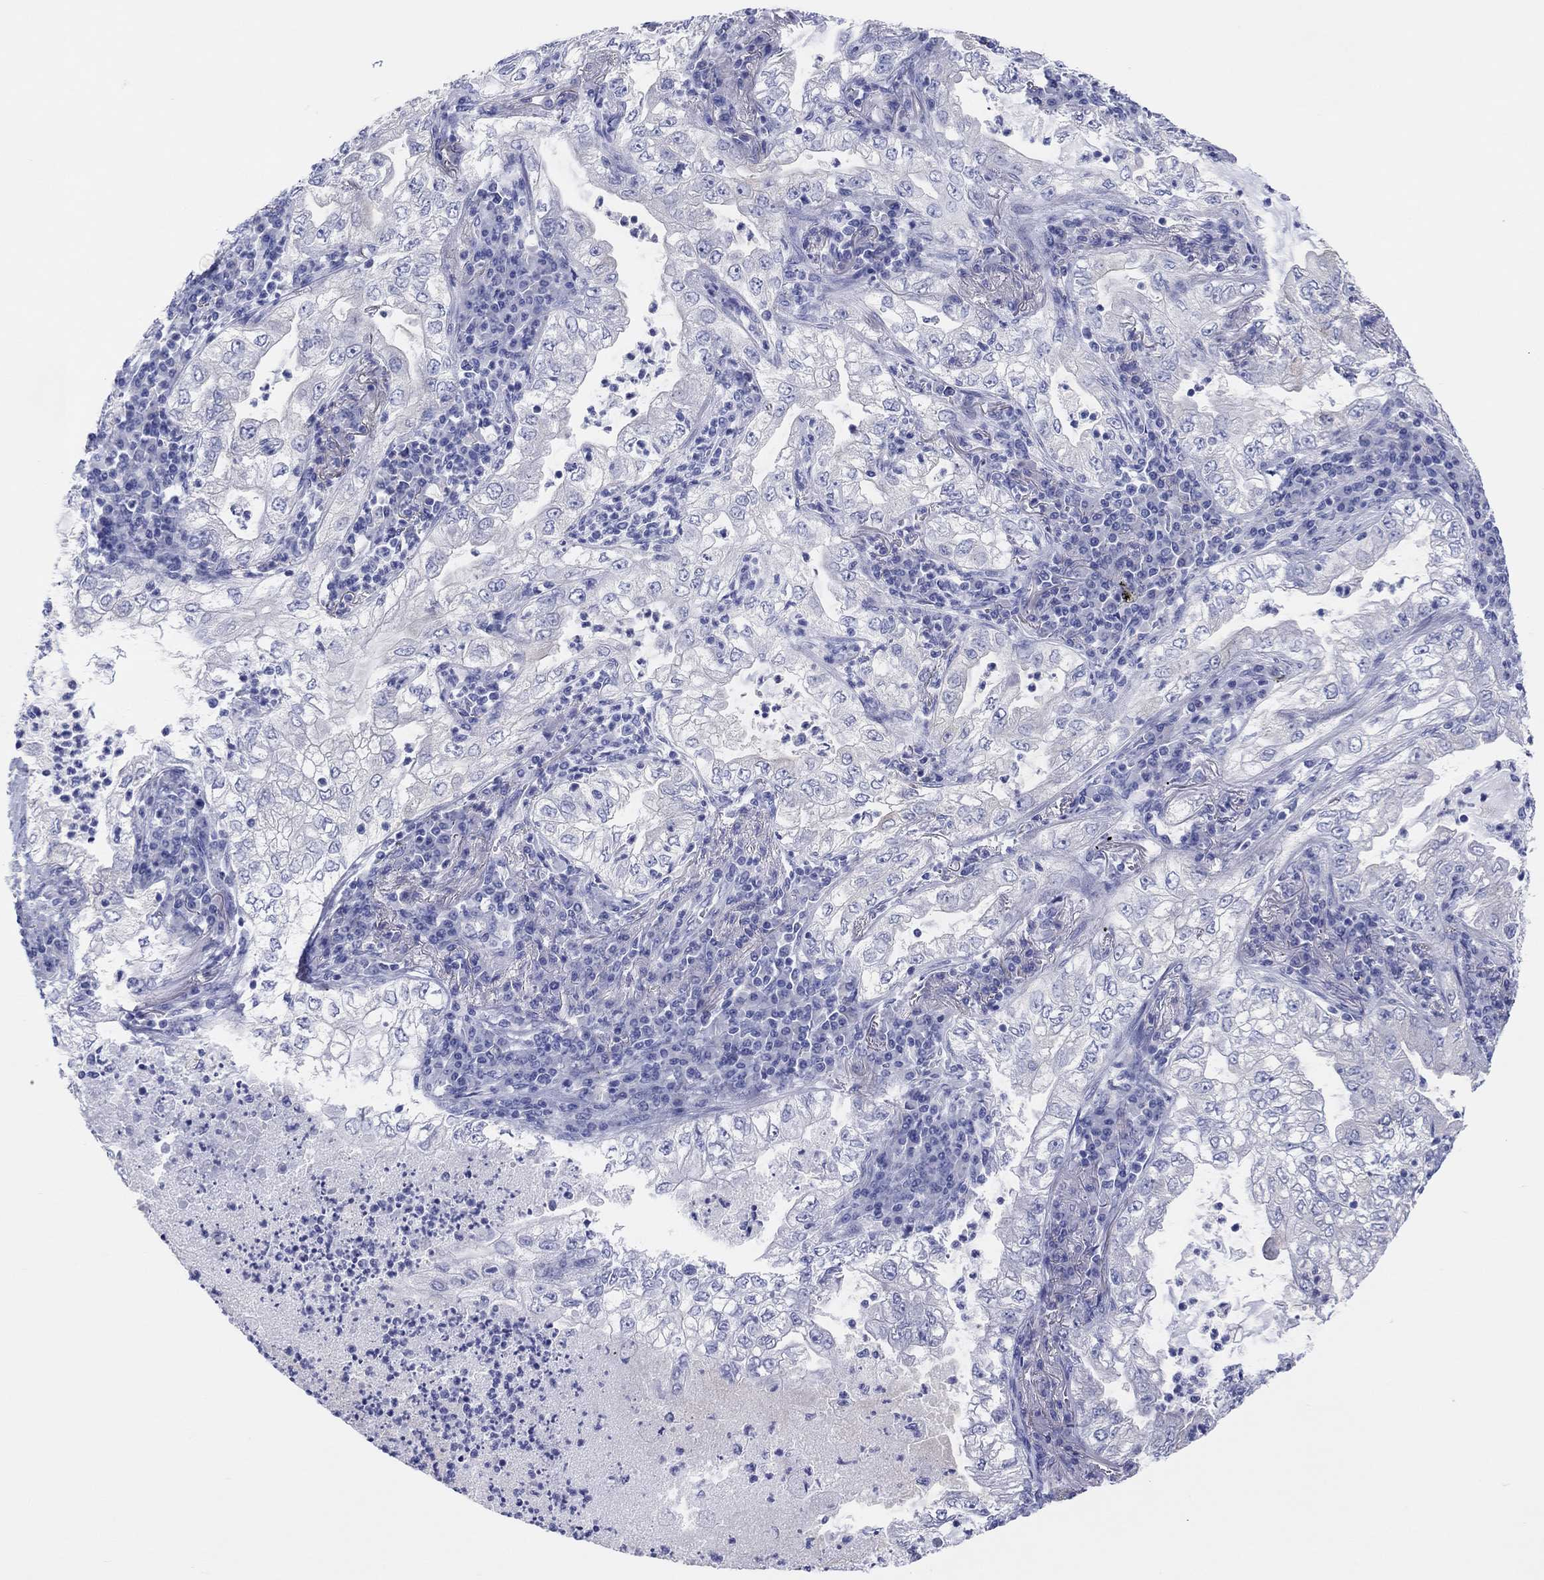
{"staining": {"intensity": "negative", "quantity": "none", "location": "none"}, "tissue": "lung cancer", "cell_type": "Tumor cells", "image_type": "cancer", "snomed": [{"axis": "morphology", "description": "Adenocarcinoma, NOS"}, {"axis": "topography", "description": "Lung"}], "caption": "Immunohistochemical staining of human lung adenocarcinoma reveals no significant positivity in tumor cells. (Immunohistochemistry, brightfield microscopy, high magnification).", "gene": "ERICH3", "patient": {"sex": "female", "age": 73}}